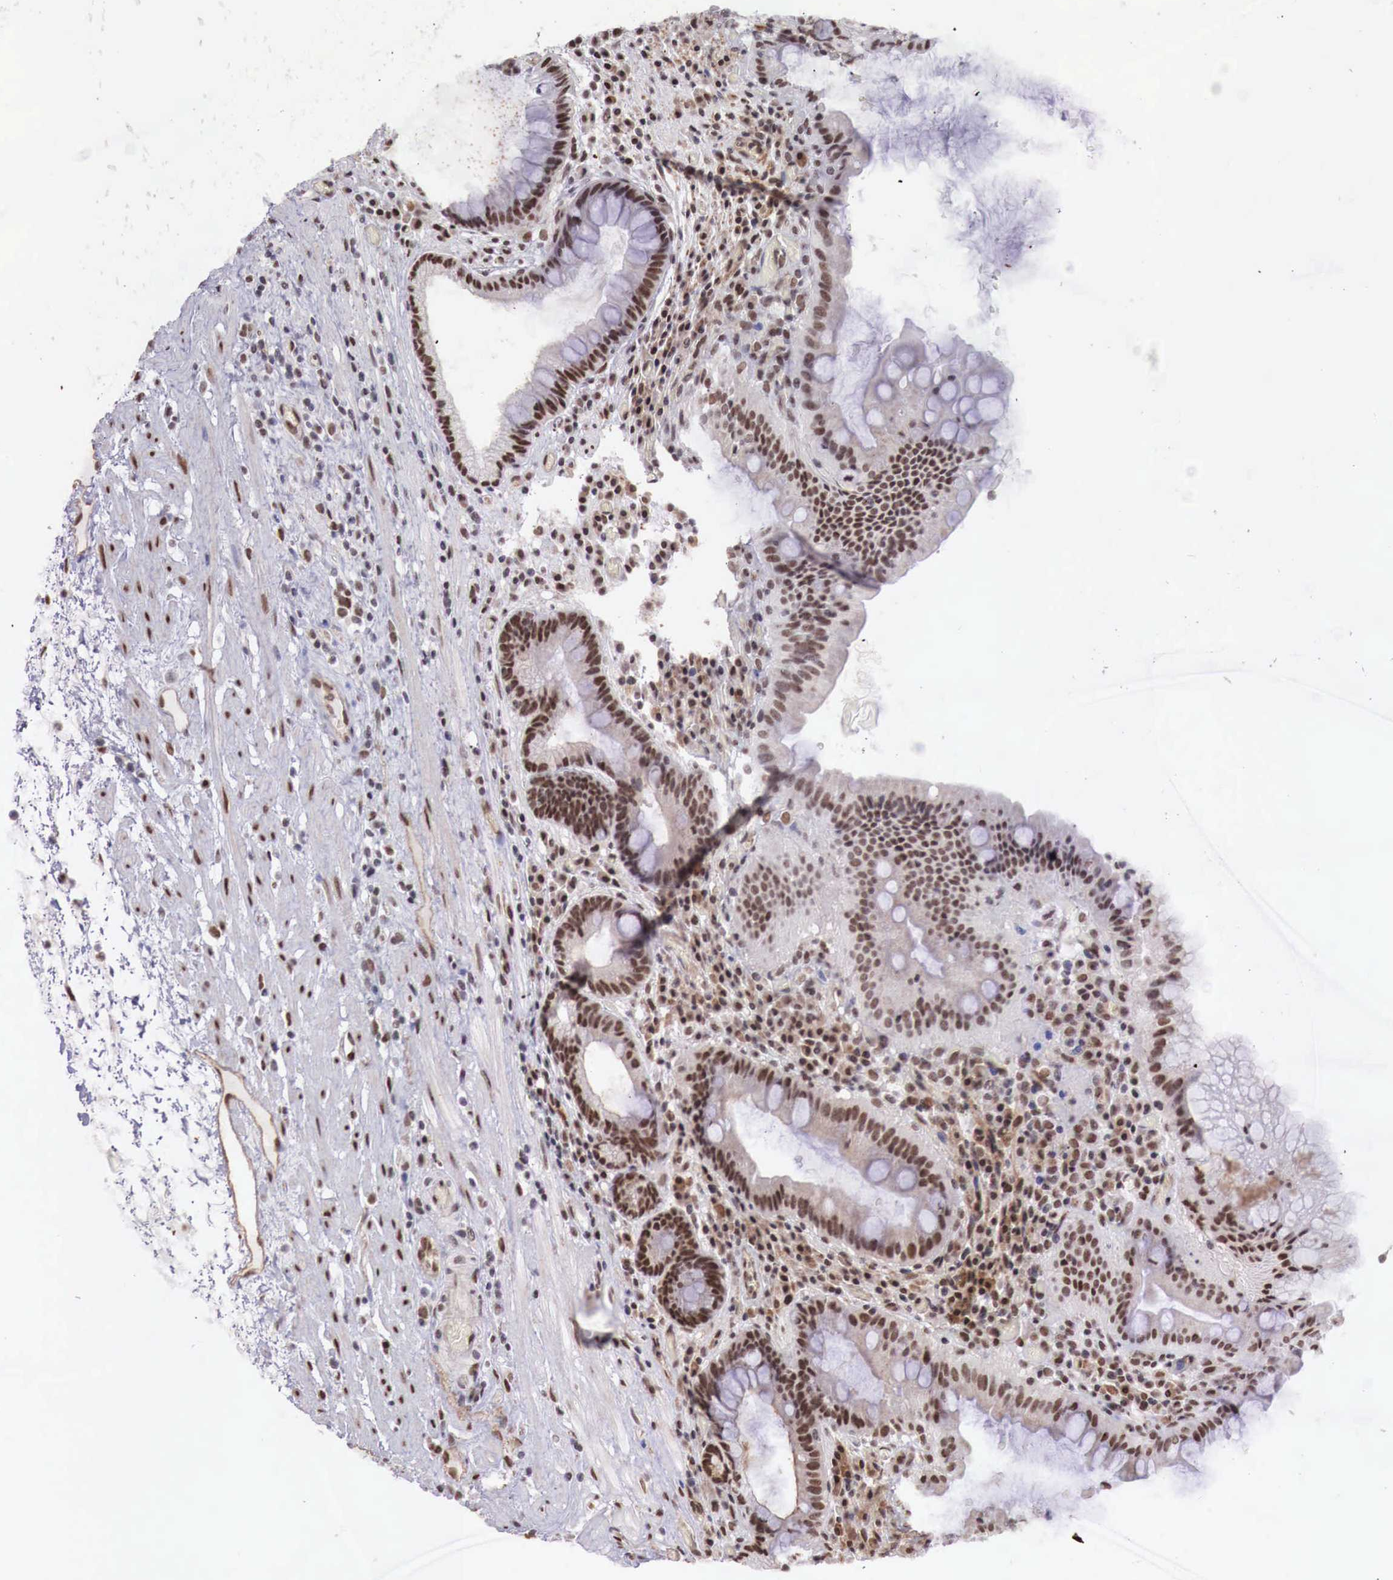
{"staining": {"intensity": "strong", "quantity": ">75%", "location": "nuclear"}, "tissue": "stomach", "cell_type": "Glandular cells", "image_type": "normal", "snomed": [{"axis": "morphology", "description": "Normal tissue, NOS"}, {"axis": "topography", "description": "Stomach, lower"}, {"axis": "topography", "description": "Duodenum"}], "caption": "Benign stomach reveals strong nuclear expression in approximately >75% of glandular cells (DAB (3,3'-diaminobenzidine) IHC with brightfield microscopy, high magnification)..", "gene": "FOXP2", "patient": {"sex": "male", "age": 84}}